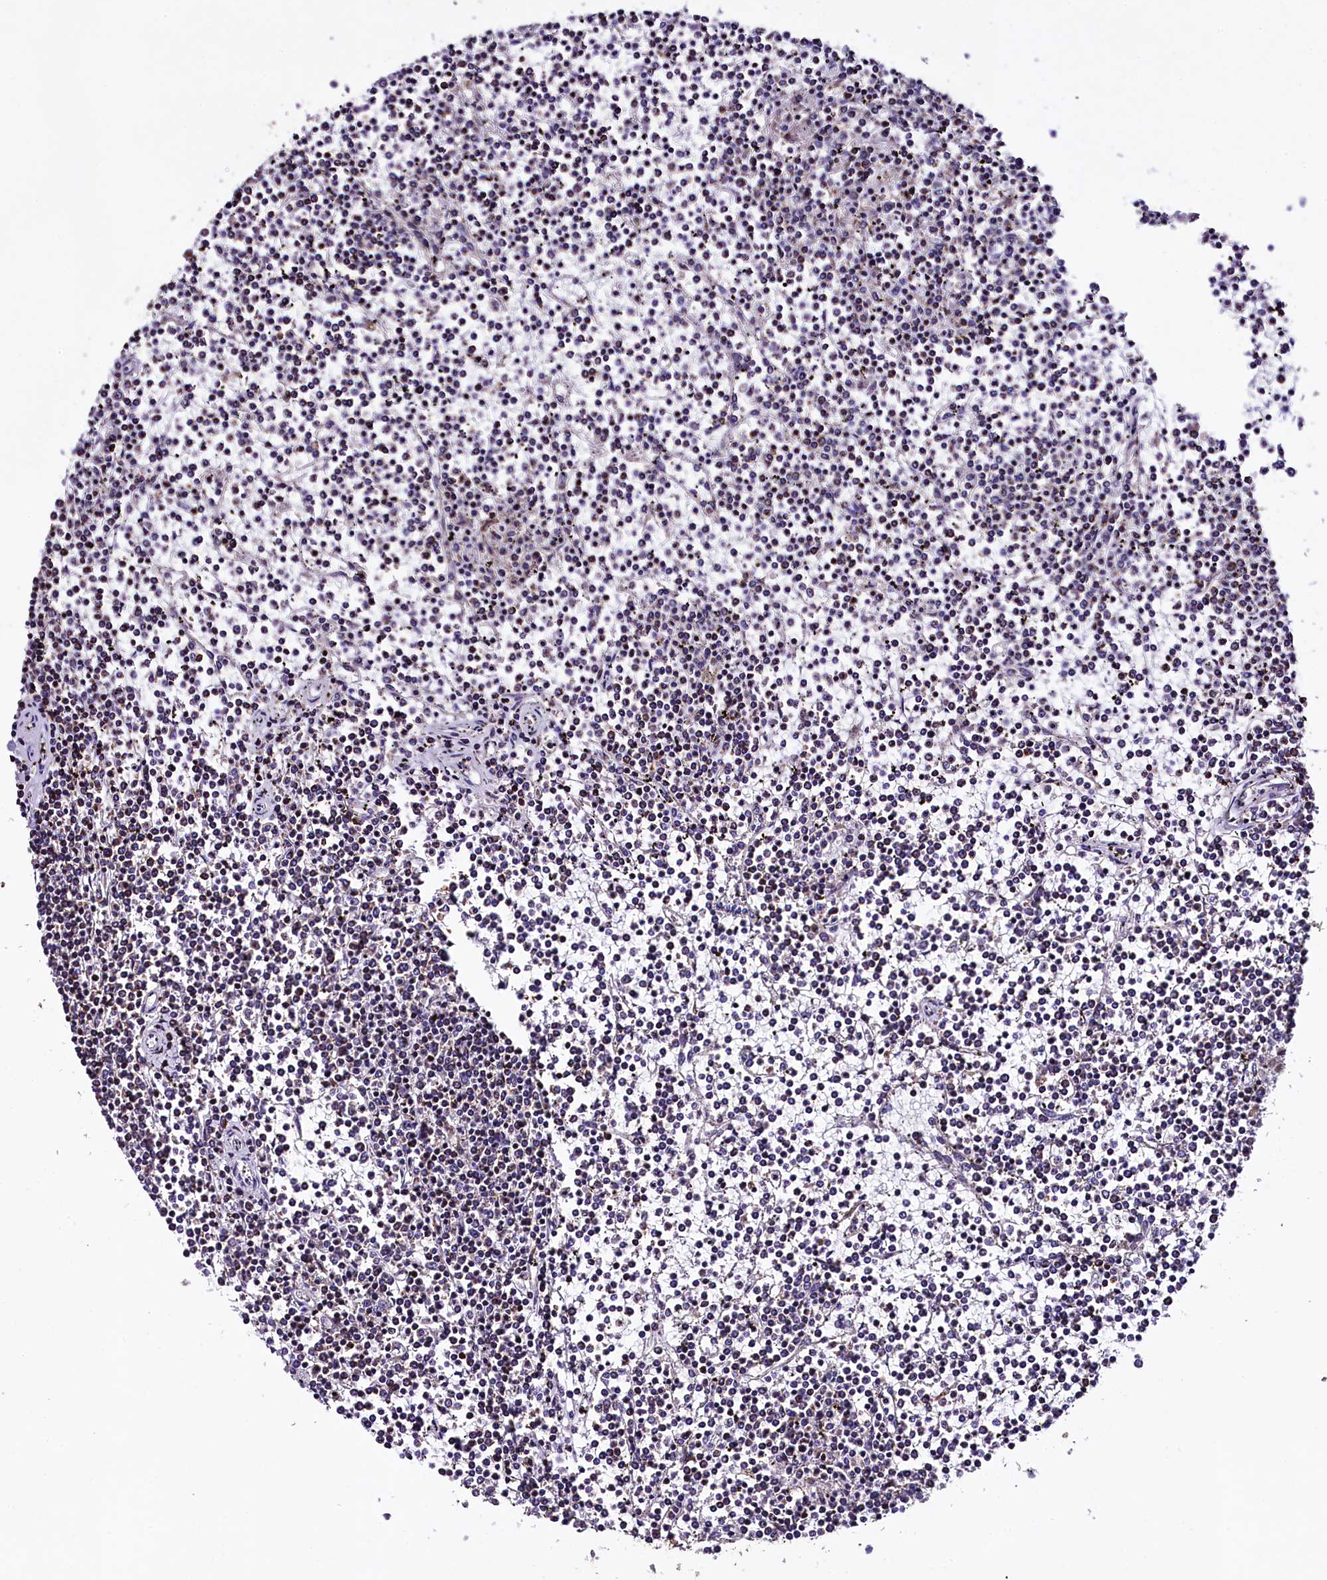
{"staining": {"intensity": "weak", "quantity": "<25%", "location": "cytoplasmic/membranous"}, "tissue": "lymphoma", "cell_type": "Tumor cells", "image_type": "cancer", "snomed": [{"axis": "morphology", "description": "Malignant lymphoma, non-Hodgkin's type, Low grade"}, {"axis": "topography", "description": "Spleen"}], "caption": "Immunohistochemical staining of human malignant lymphoma, non-Hodgkin's type (low-grade) exhibits no significant expression in tumor cells.", "gene": "KLC2", "patient": {"sex": "female", "age": 19}}